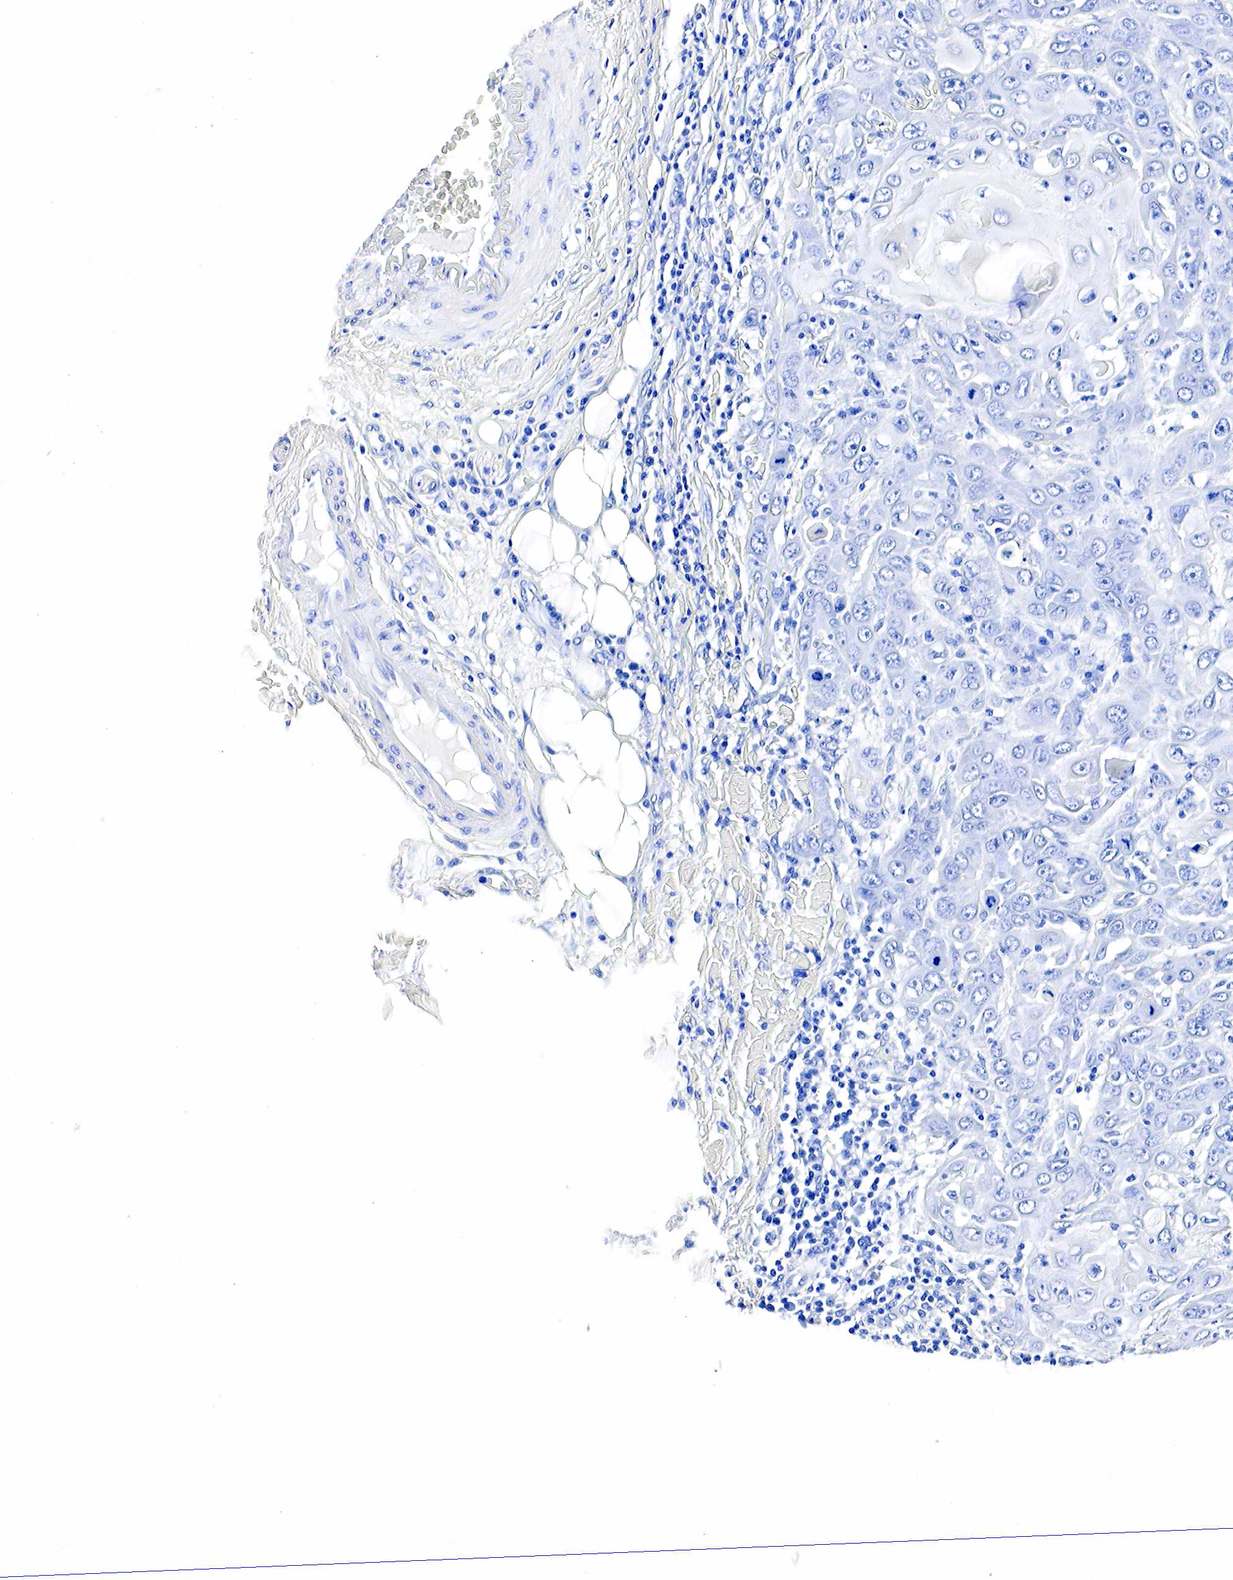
{"staining": {"intensity": "negative", "quantity": "none", "location": "none"}, "tissue": "skin cancer", "cell_type": "Tumor cells", "image_type": "cancer", "snomed": [{"axis": "morphology", "description": "Squamous cell carcinoma, NOS"}, {"axis": "topography", "description": "Skin"}], "caption": "Tumor cells show no significant positivity in skin squamous cell carcinoma.", "gene": "ACP3", "patient": {"sex": "male", "age": 84}}